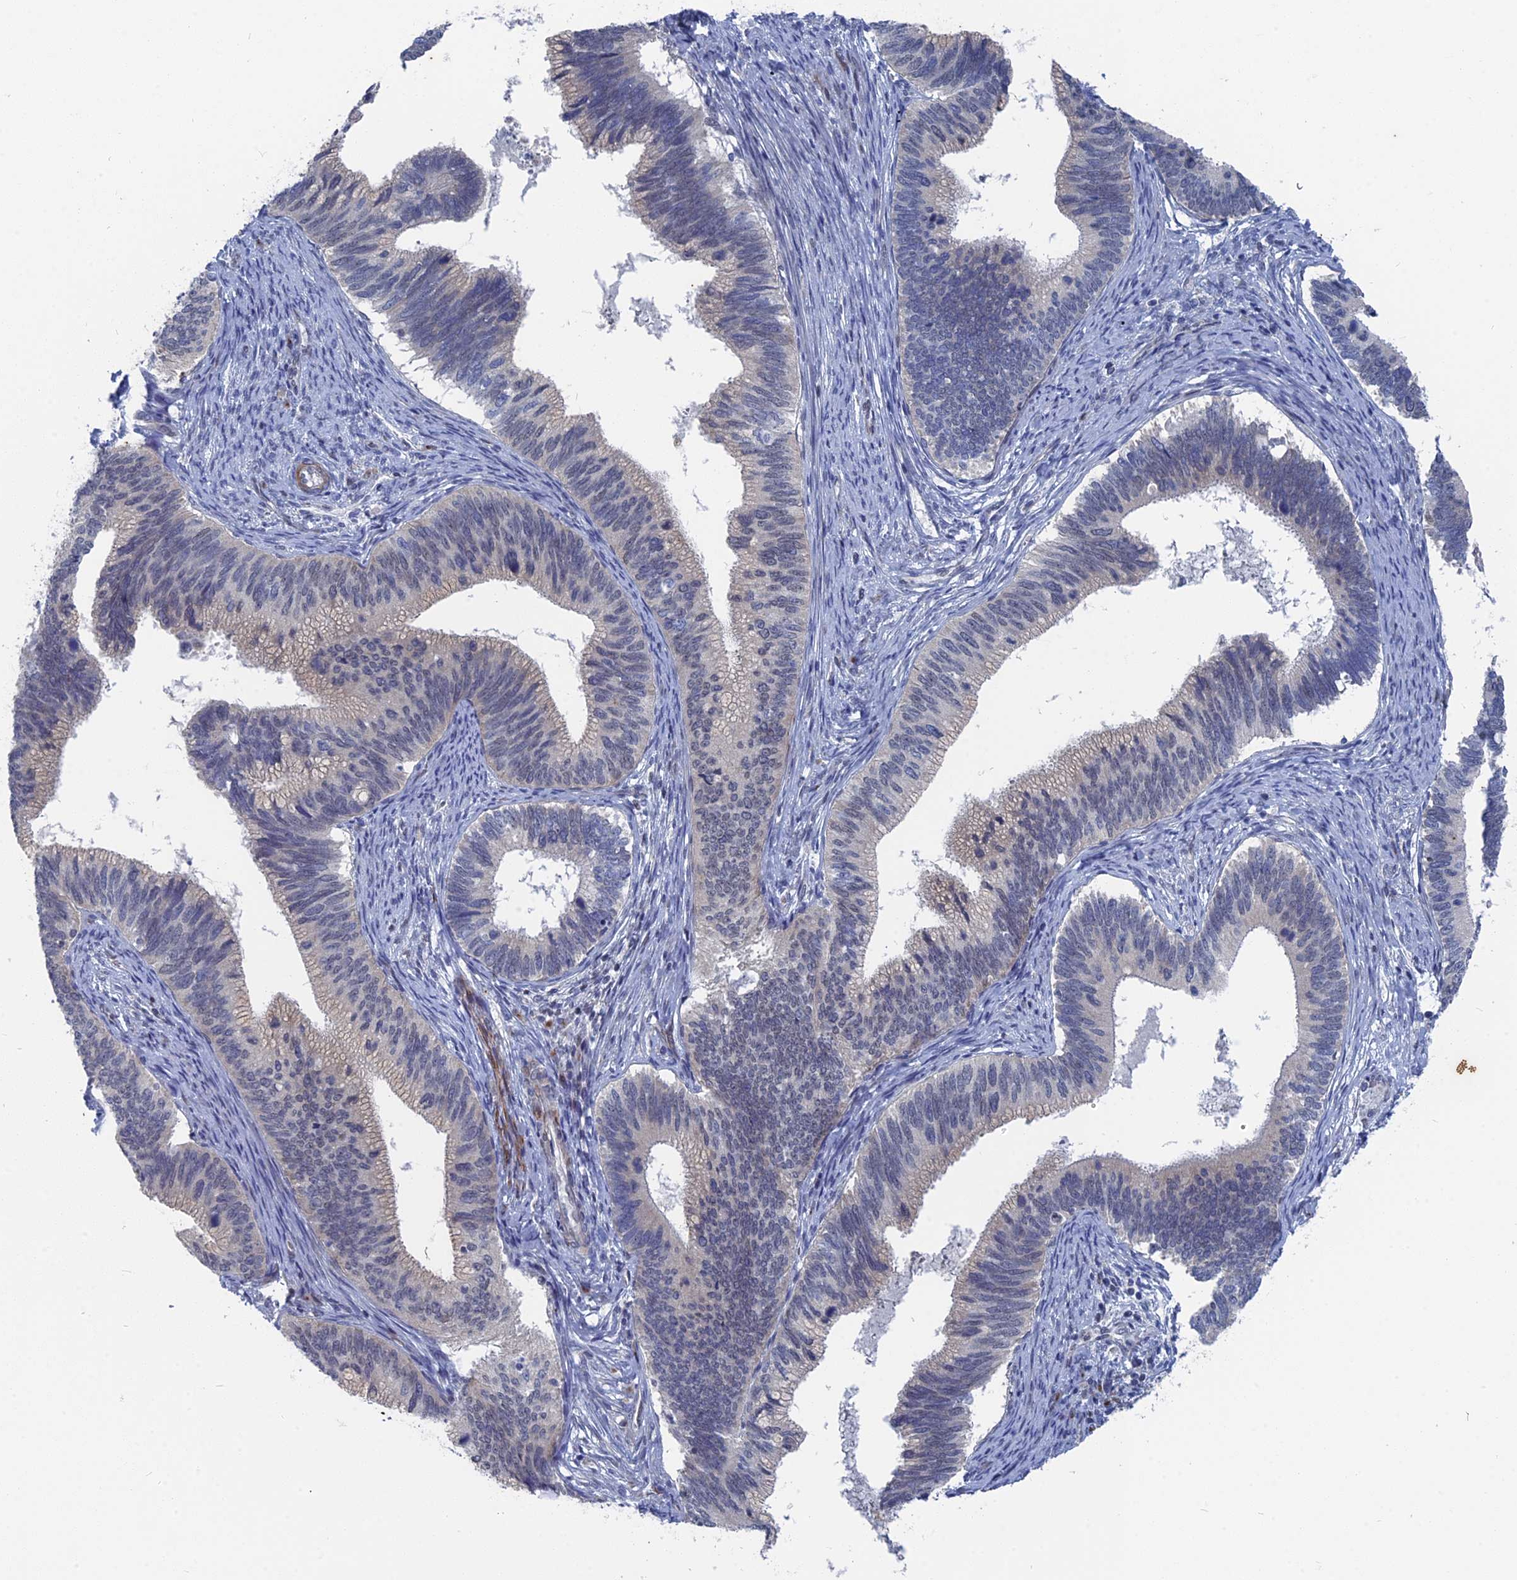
{"staining": {"intensity": "negative", "quantity": "none", "location": "none"}, "tissue": "cervical cancer", "cell_type": "Tumor cells", "image_type": "cancer", "snomed": [{"axis": "morphology", "description": "Adenocarcinoma, NOS"}, {"axis": "topography", "description": "Cervix"}], "caption": "An IHC image of cervical cancer is shown. There is no staining in tumor cells of cervical cancer.", "gene": "MTRF1", "patient": {"sex": "female", "age": 42}}